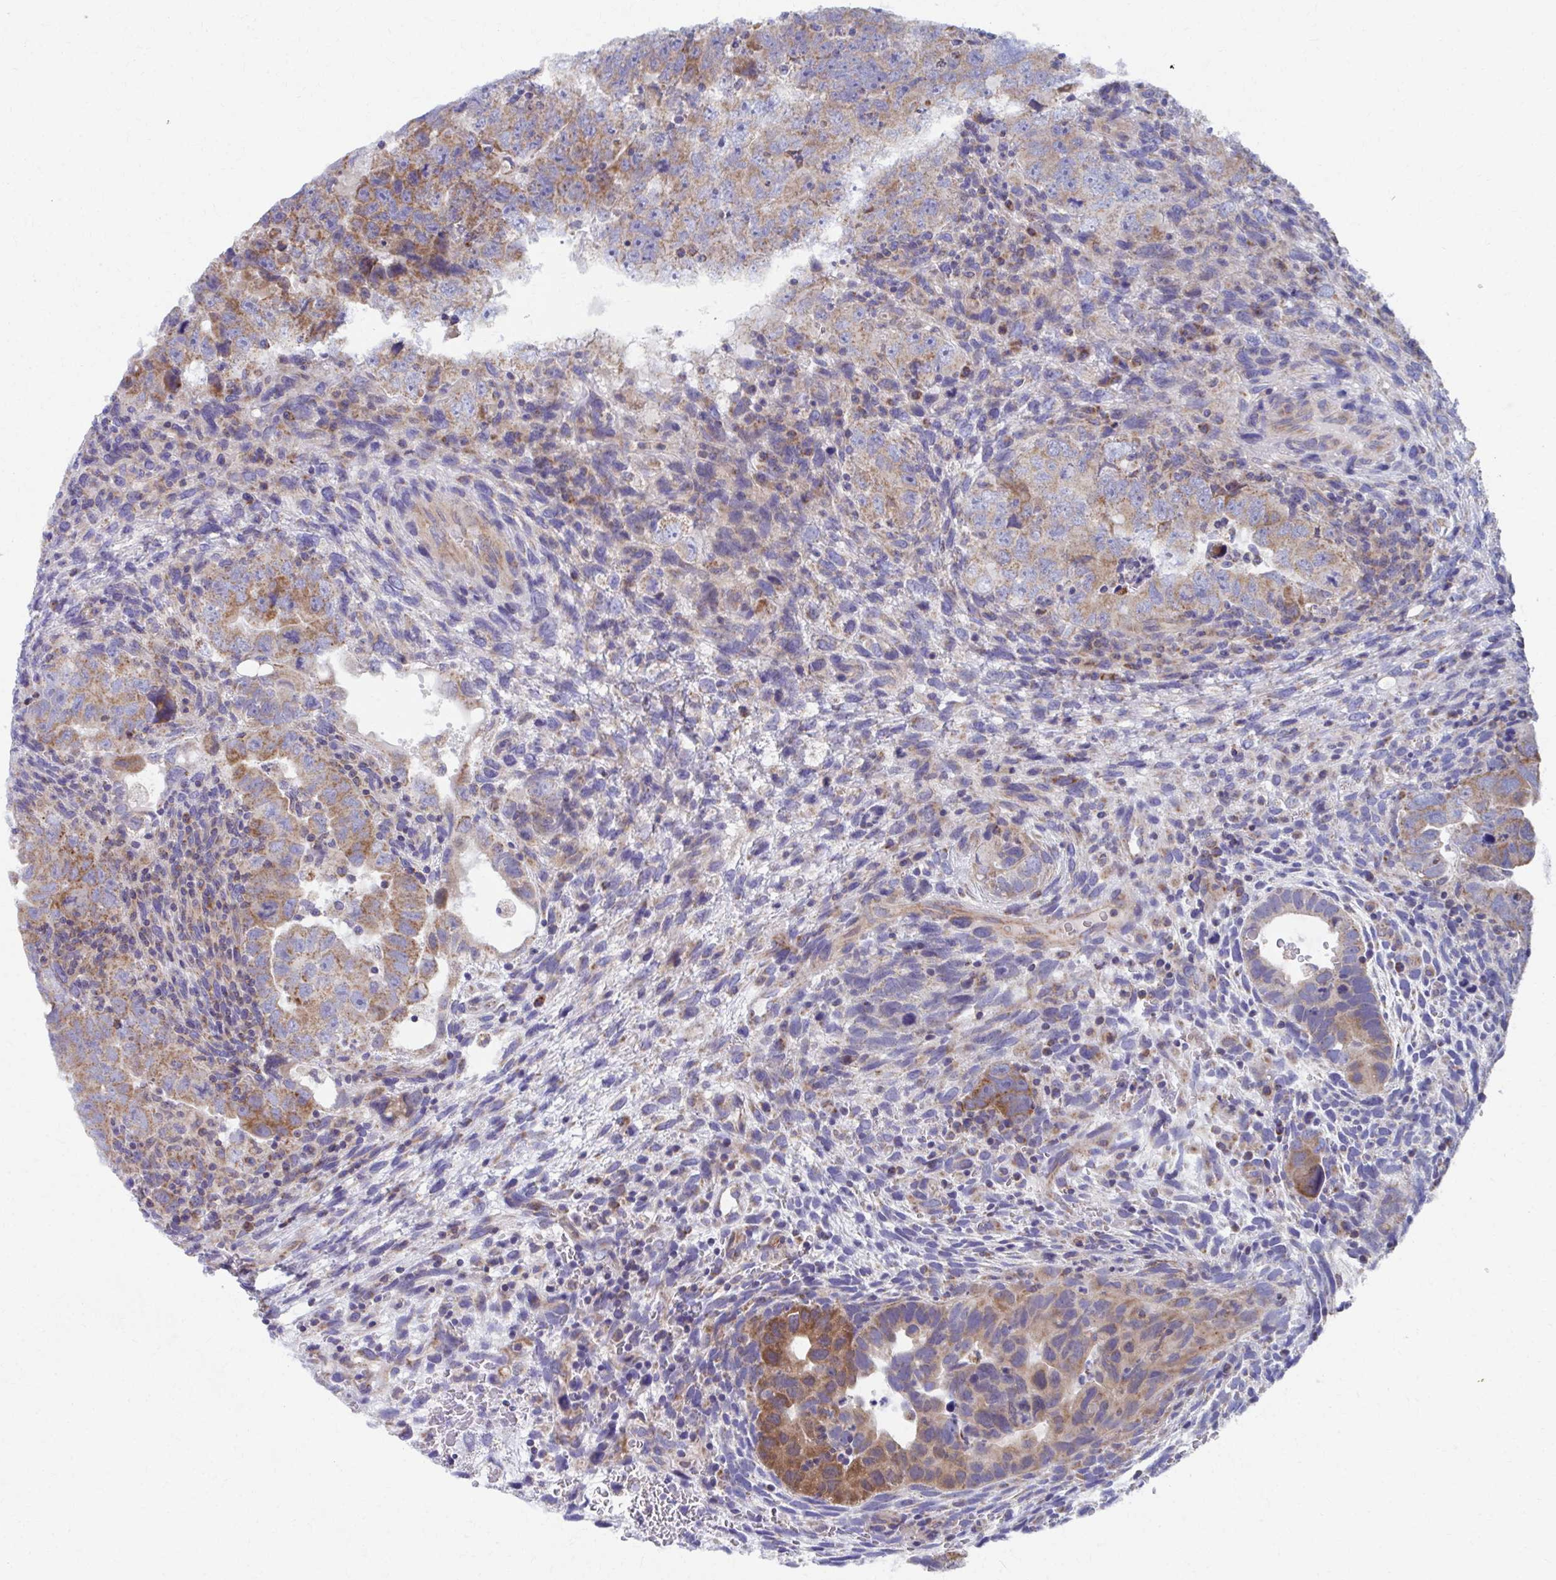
{"staining": {"intensity": "moderate", "quantity": ">75%", "location": "cytoplasmic/membranous"}, "tissue": "testis cancer", "cell_type": "Tumor cells", "image_type": "cancer", "snomed": [{"axis": "morphology", "description": "Carcinoma, Embryonal, NOS"}, {"axis": "topography", "description": "Testis"}], "caption": "A brown stain shows moderate cytoplasmic/membranous staining of a protein in human embryonal carcinoma (testis) tumor cells.", "gene": "RCC1L", "patient": {"sex": "male", "age": 24}}